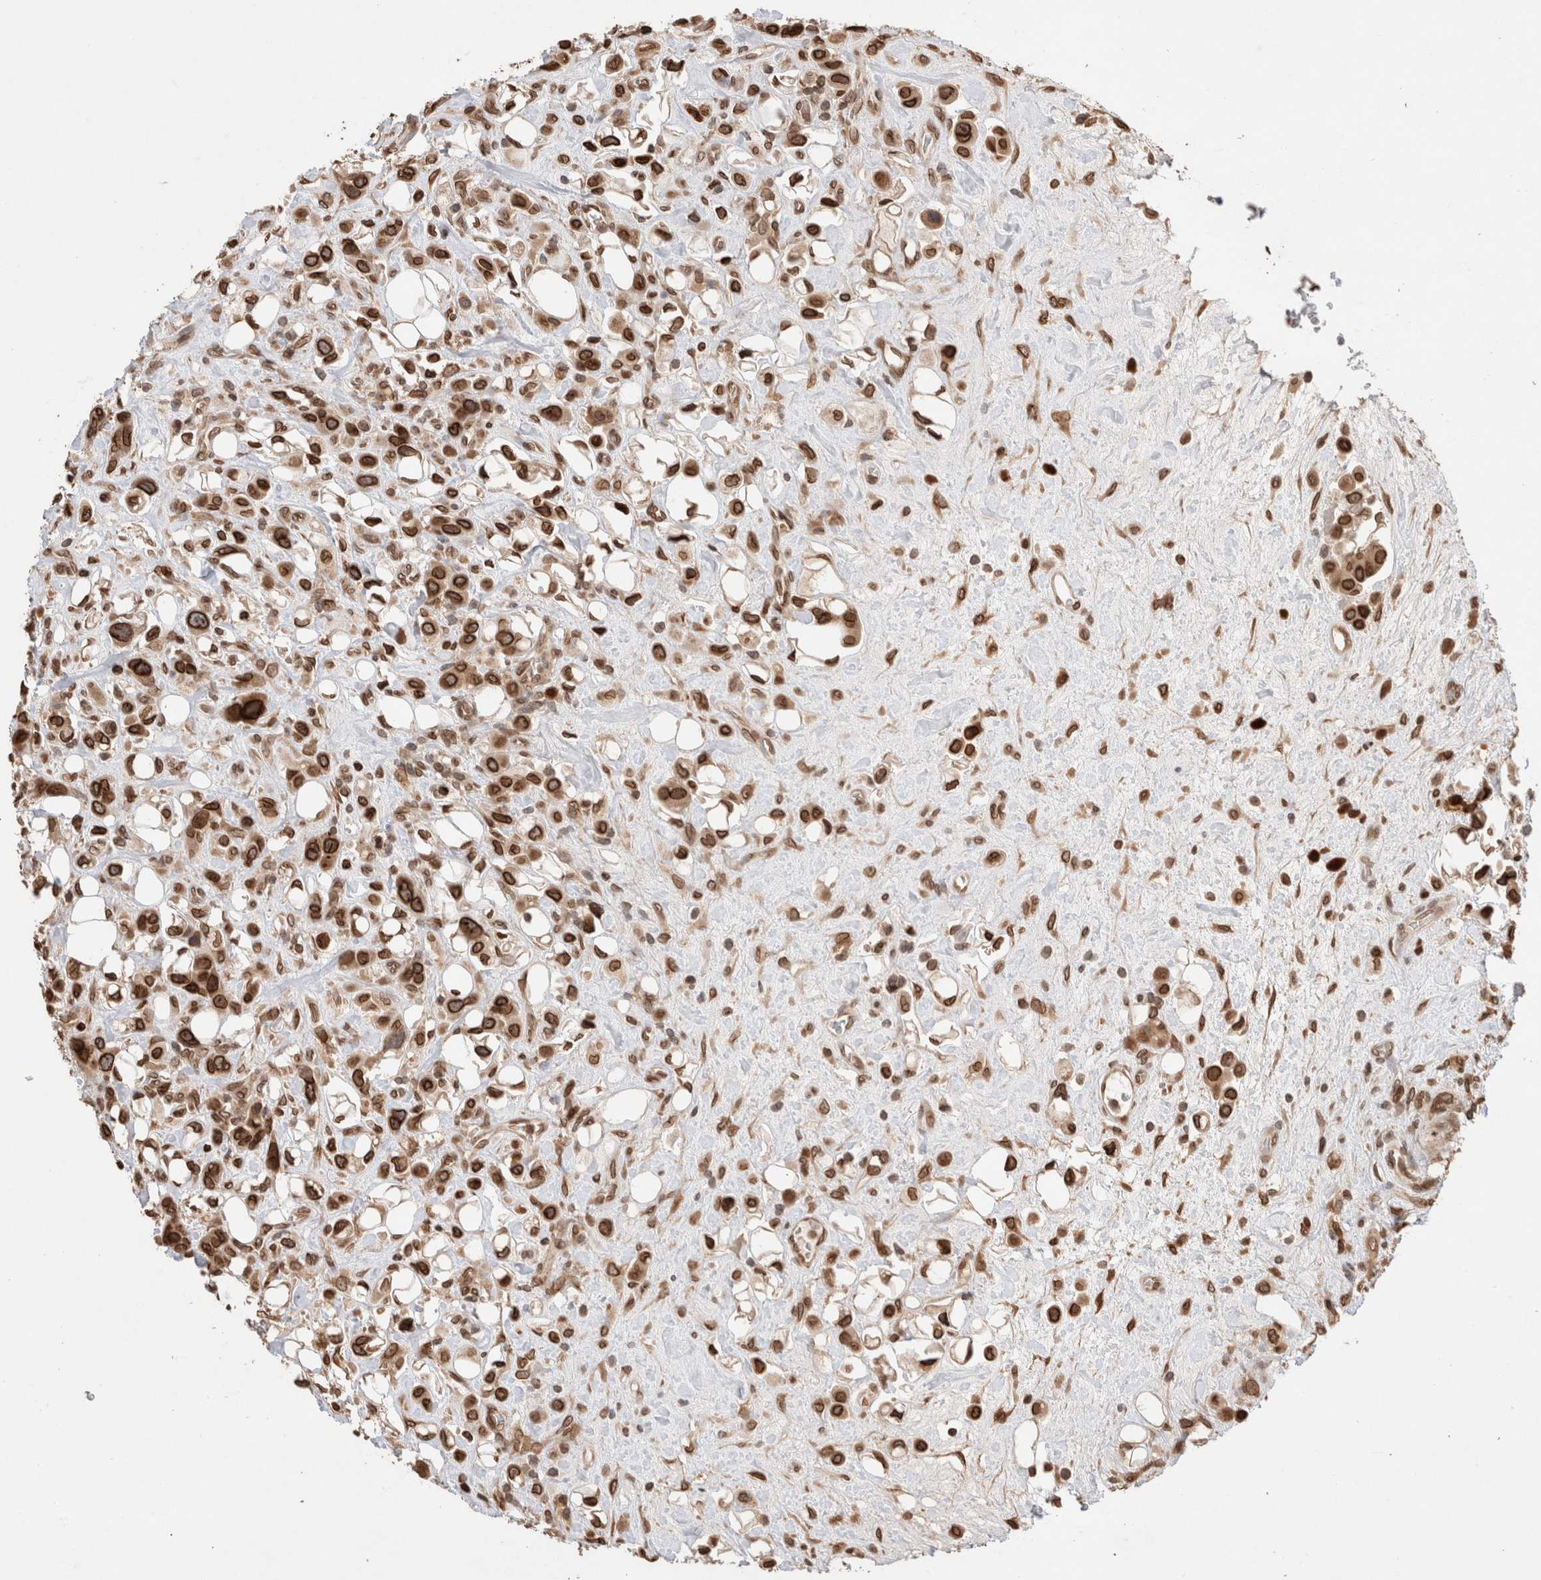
{"staining": {"intensity": "strong", "quantity": ">75%", "location": "cytoplasmic/membranous,nuclear"}, "tissue": "urothelial cancer", "cell_type": "Tumor cells", "image_type": "cancer", "snomed": [{"axis": "morphology", "description": "Urothelial carcinoma, High grade"}, {"axis": "topography", "description": "Urinary bladder"}], "caption": "Protein staining reveals strong cytoplasmic/membranous and nuclear staining in approximately >75% of tumor cells in high-grade urothelial carcinoma.", "gene": "TPR", "patient": {"sex": "male", "age": 50}}